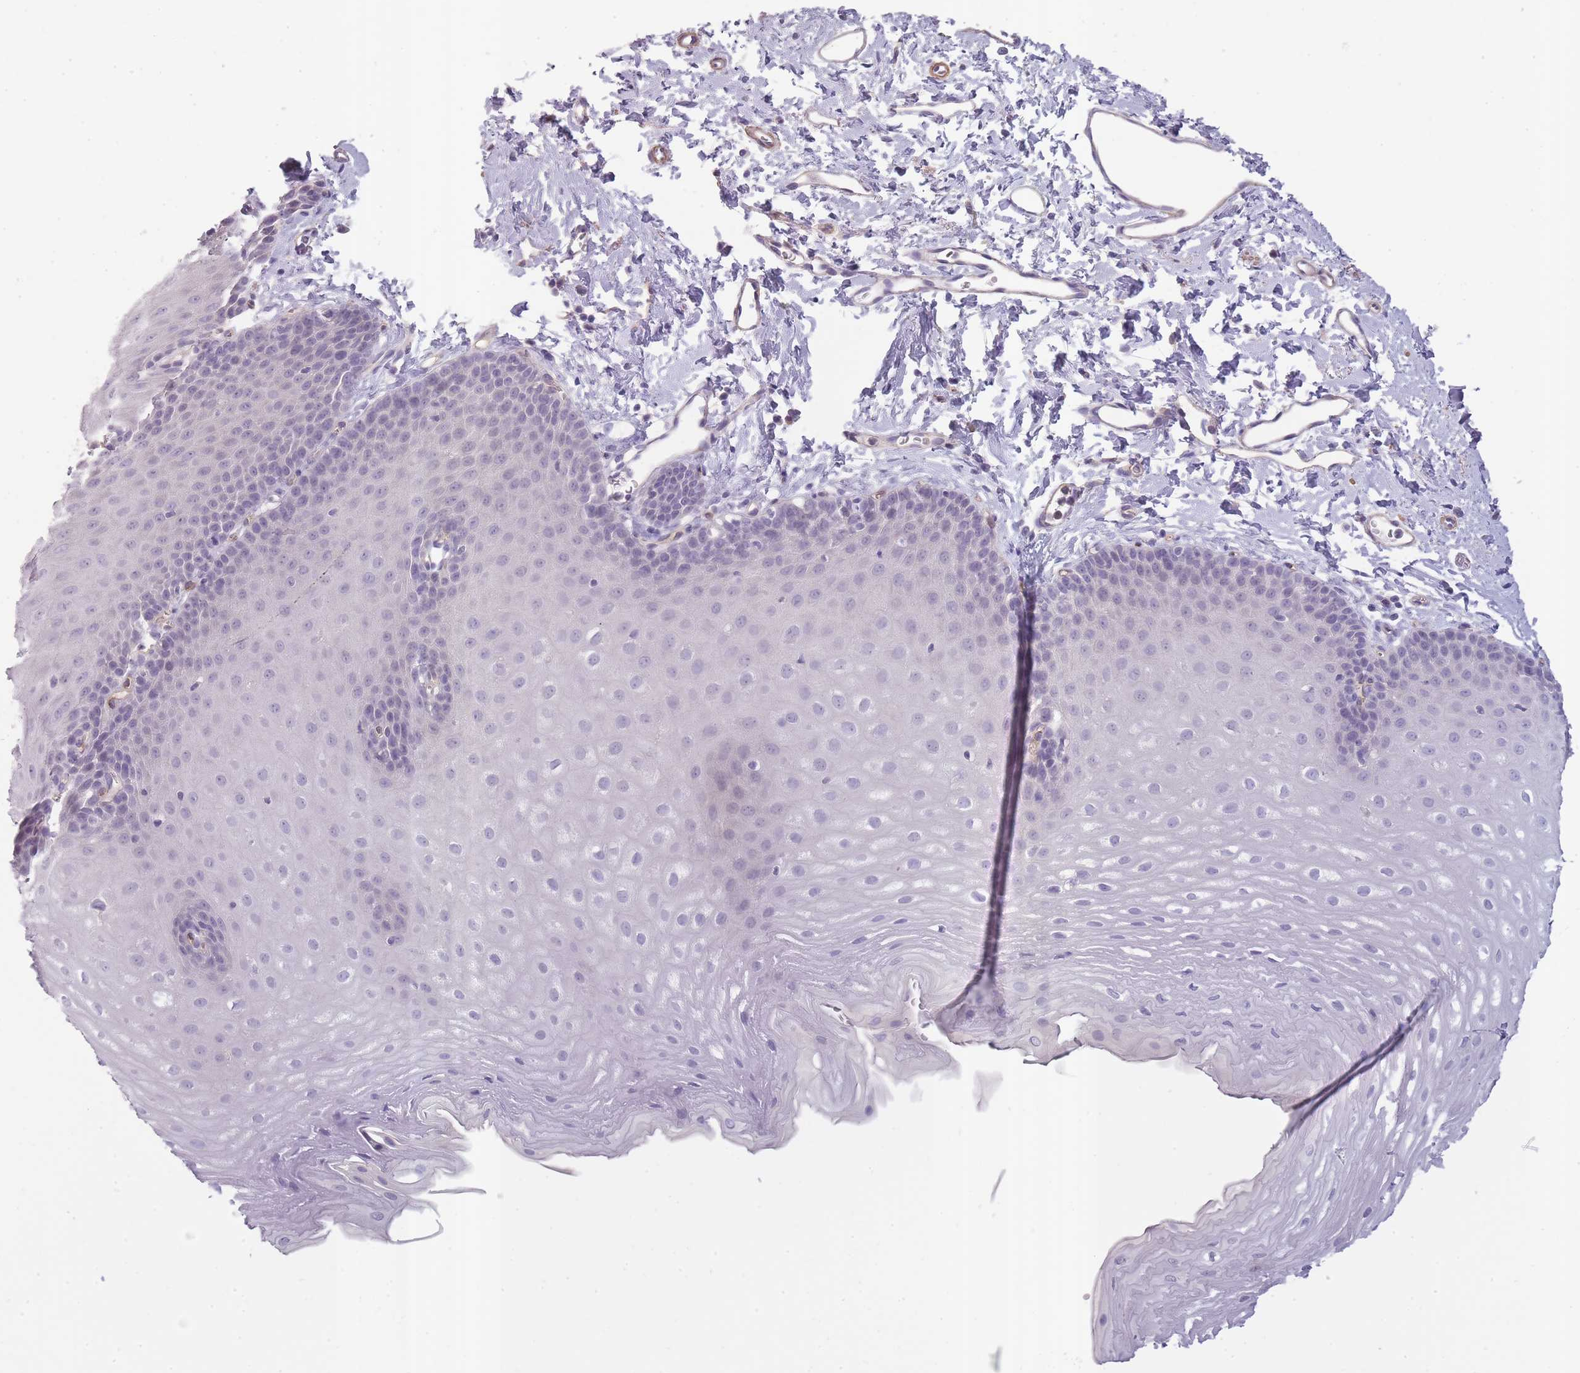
{"staining": {"intensity": "negative", "quantity": "none", "location": "none"}, "tissue": "esophagus", "cell_type": "Squamous epithelial cells", "image_type": "normal", "snomed": [{"axis": "morphology", "description": "Normal tissue, NOS"}, {"axis": "topography", "description": "Esophagus"}], "caption": "Immunohistochemistry of normal esophagus reveals no staining in squamous epithelial cells. Brightfield microscopy of immunohistochemistry stained with DAB (brown) and hematoxylin (blue), captured at high magnification.", "gene": "SLC8A2", "patient": {"sex": "male", "age": 70}}